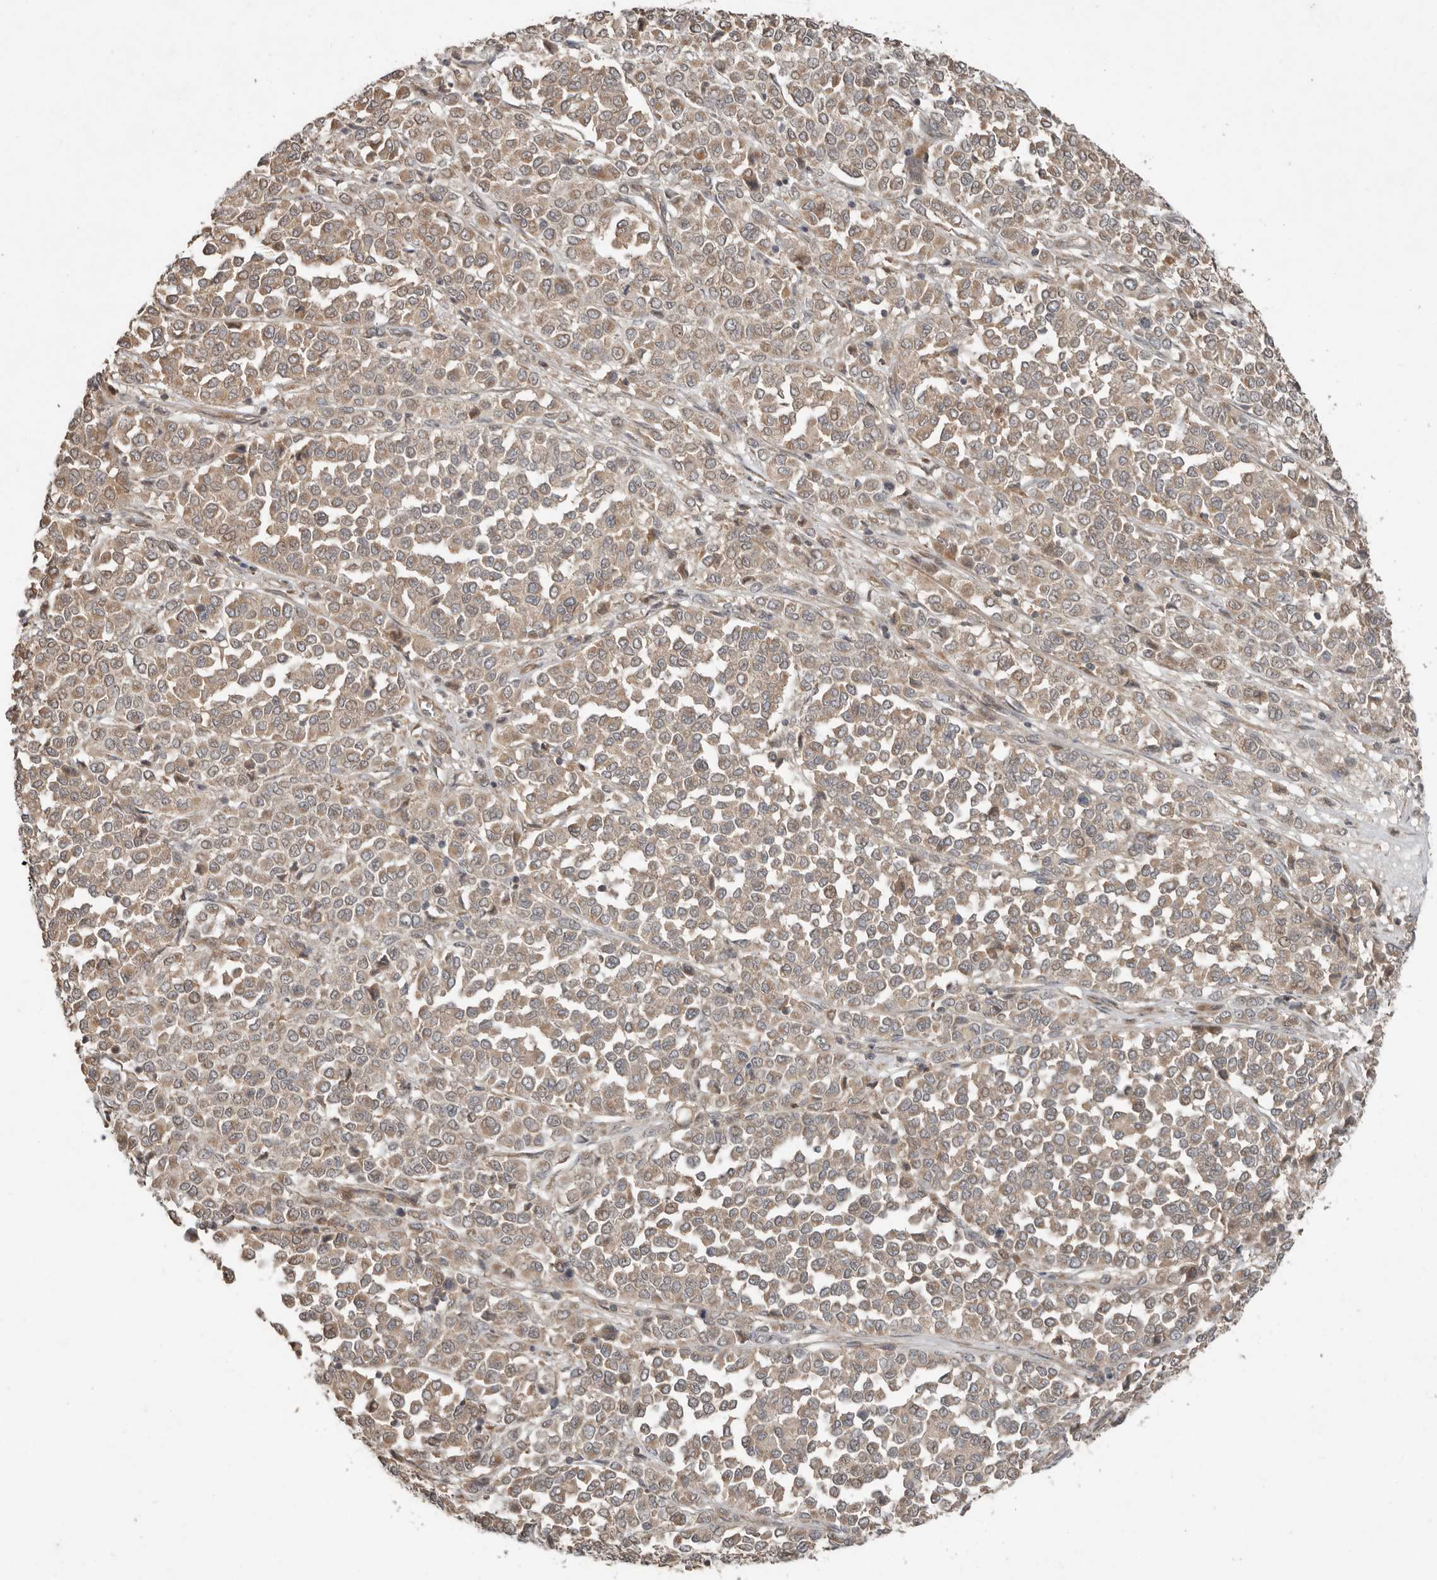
{"staining": {"intensity": "weak", "quantity": ">75%", "location": "cytoplasmic/membranous"}, "tissue": "melanoma", "cell_type": "Tumor cells", "image_type": "cancer", "snomed": [{"axis": "morphology", "description": "Malignant melanoma, Metastatic site"}, {"axis": "topography", "description": "Pancreas"}], "caption": "Malignant melanoma (metastatic site) stained with immunohistochemistry (IHC) exhibits weak cytoplasmic/membranous expression in approximately >75% of tumor cells. (brown staining indicates protein expression, while blue staining denotes nuclei).", "gene": "SLC6A7", "patient": {"sex": "female", "age": 30}}